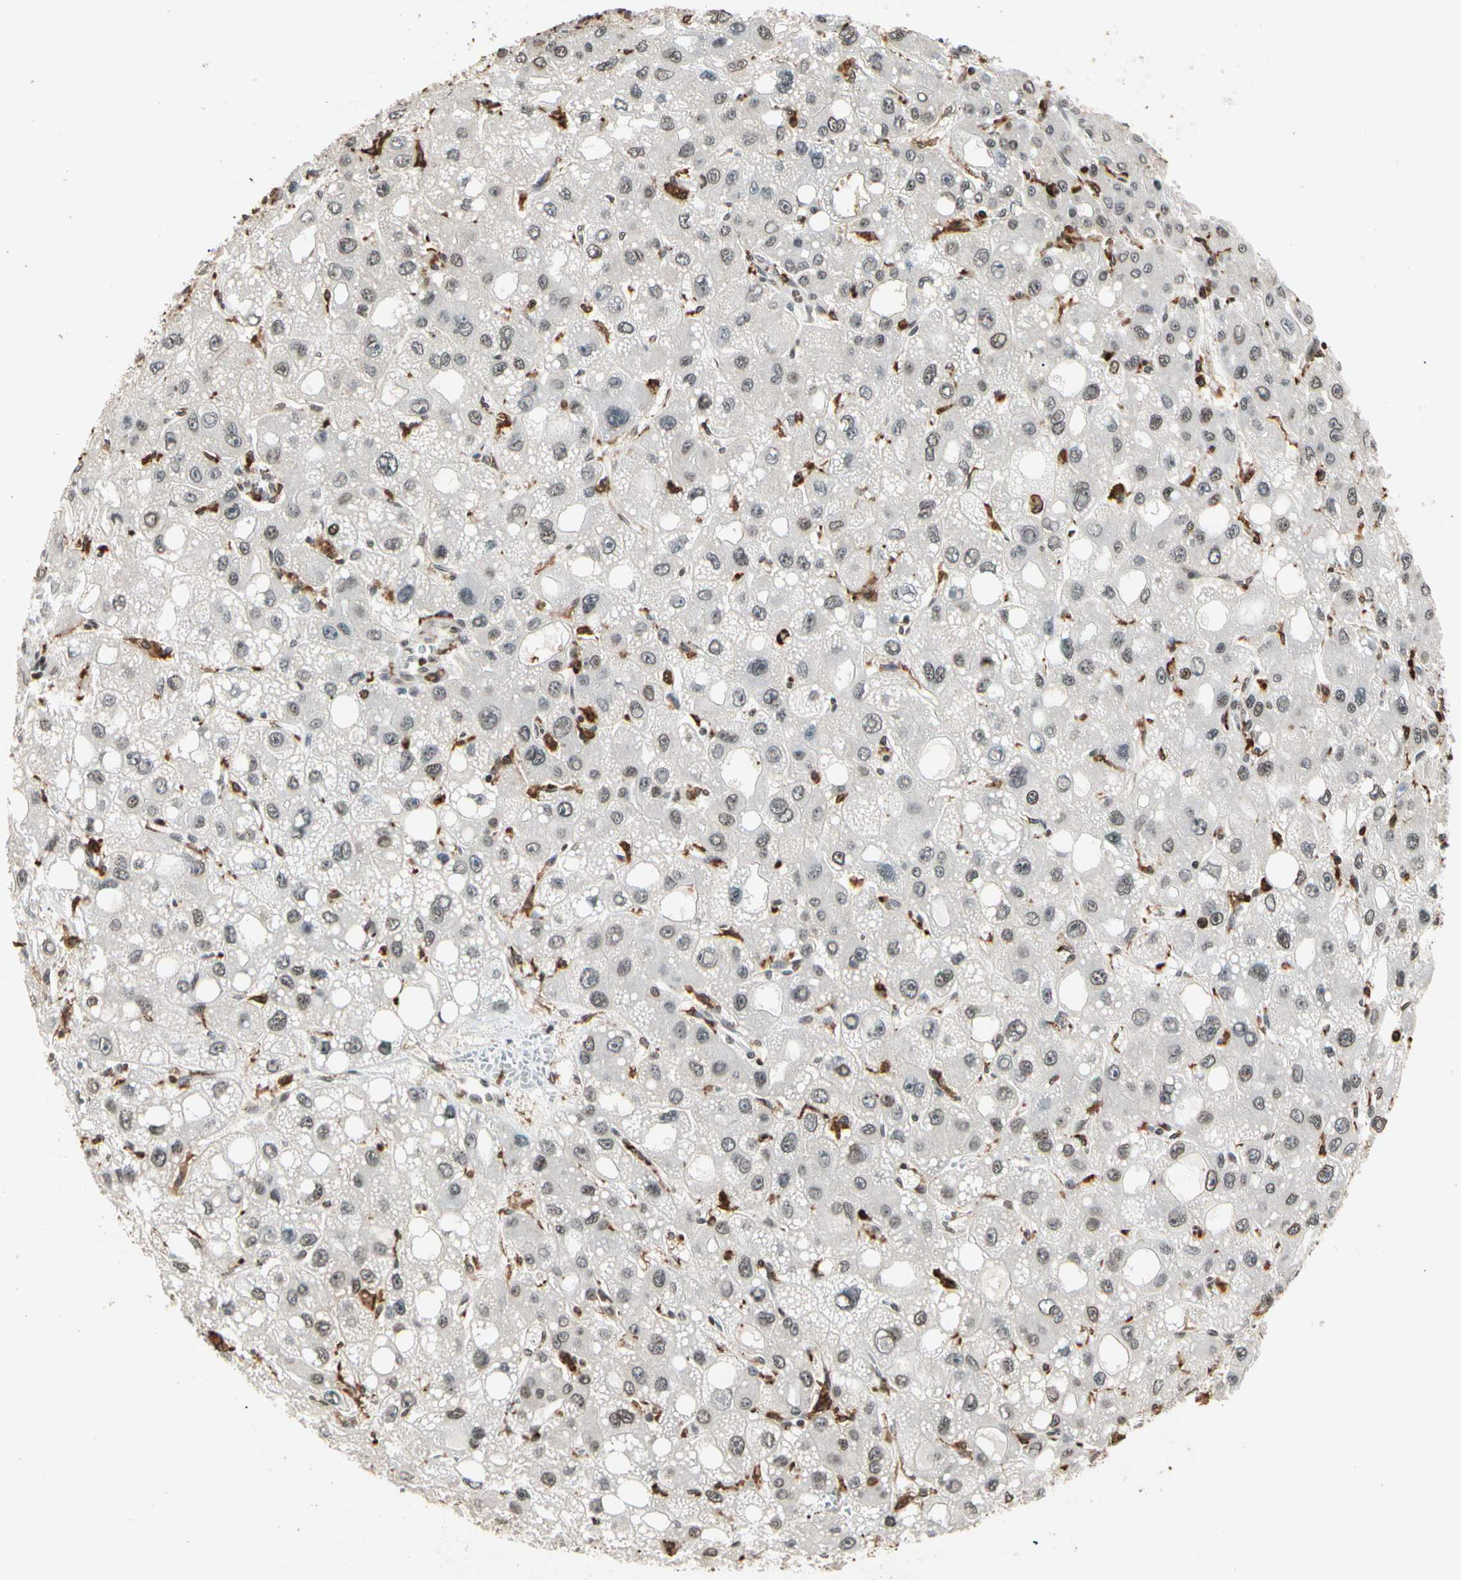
{"staining": {"intensity": "weak", "quantity": "25%-75%", "location": "nuclear"}, "tissue": "liver cancer", "cell_type": "Tumor cells", "image_type": "cancer", "snomed": [{"axis": "morphology", "description": "Carcinoma, Hepatocellular, NOS"}, {"axis": "topography", "description": "Liver"}], "caption": "Immunohistochemical staining of human liver hepatocellular carcinoma exhibits weak nuclear protein expression in about 25%-75% of tumor cells.", "gene": "FER", "patient": {"sex": "male", "age": 55}}